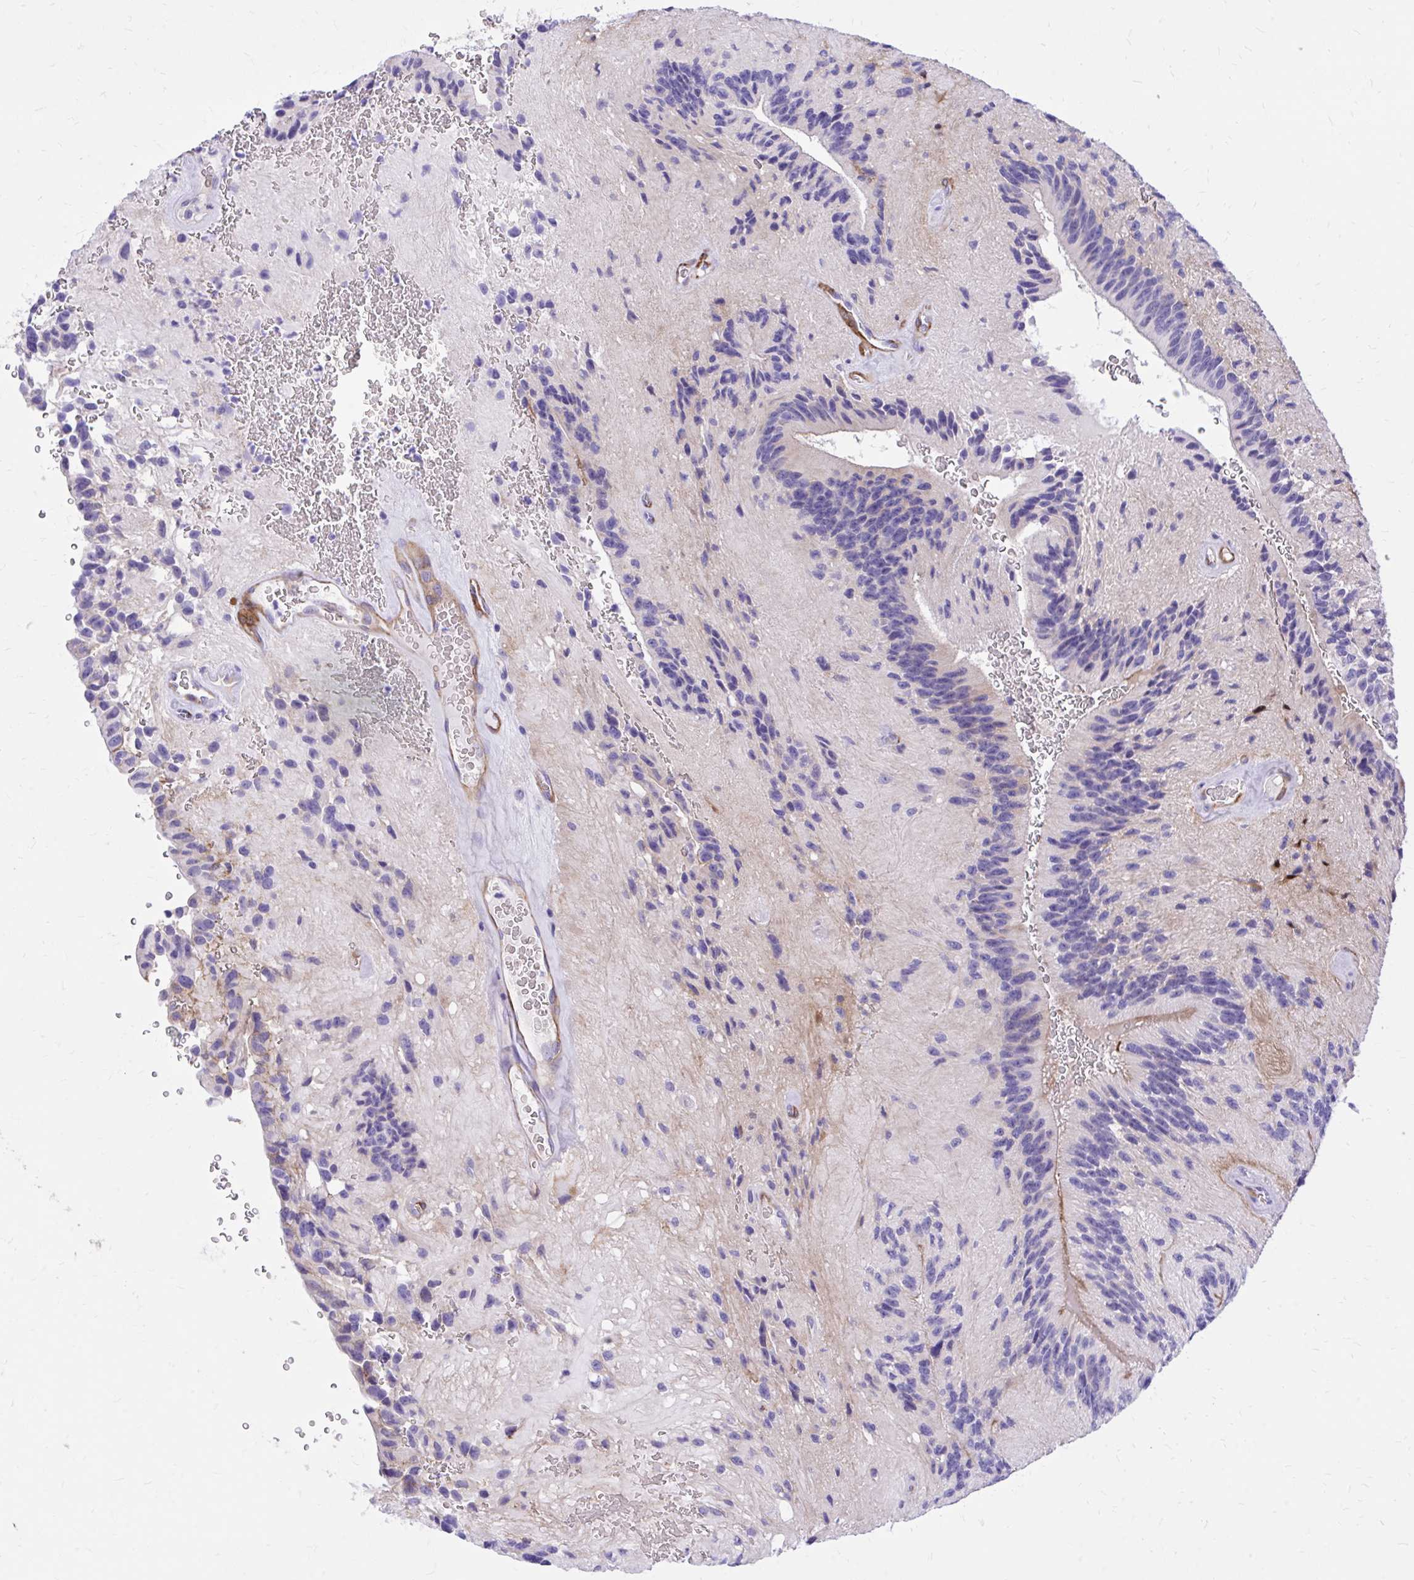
{"staining": {"intensity": "negative", "quantity": "none", "location": "none"}, "tissue": "glioma", "cell_type": "Tumor cells", "image_type": "cancer", "snomed": [{"axis": "morphology", "description": "Glioma, malignant, Low grade"}, {"axis": "topography", "description": "Brain"}], "caption": "Immunohistochemistry (IHC) histopathology image of neoplastic tissue: malignant low-grade glioma stained with DAB shows no significant protein expression in tumor cells.", "gene": "EPB41L1", "patient": {"sex": "male", "age": 31}}